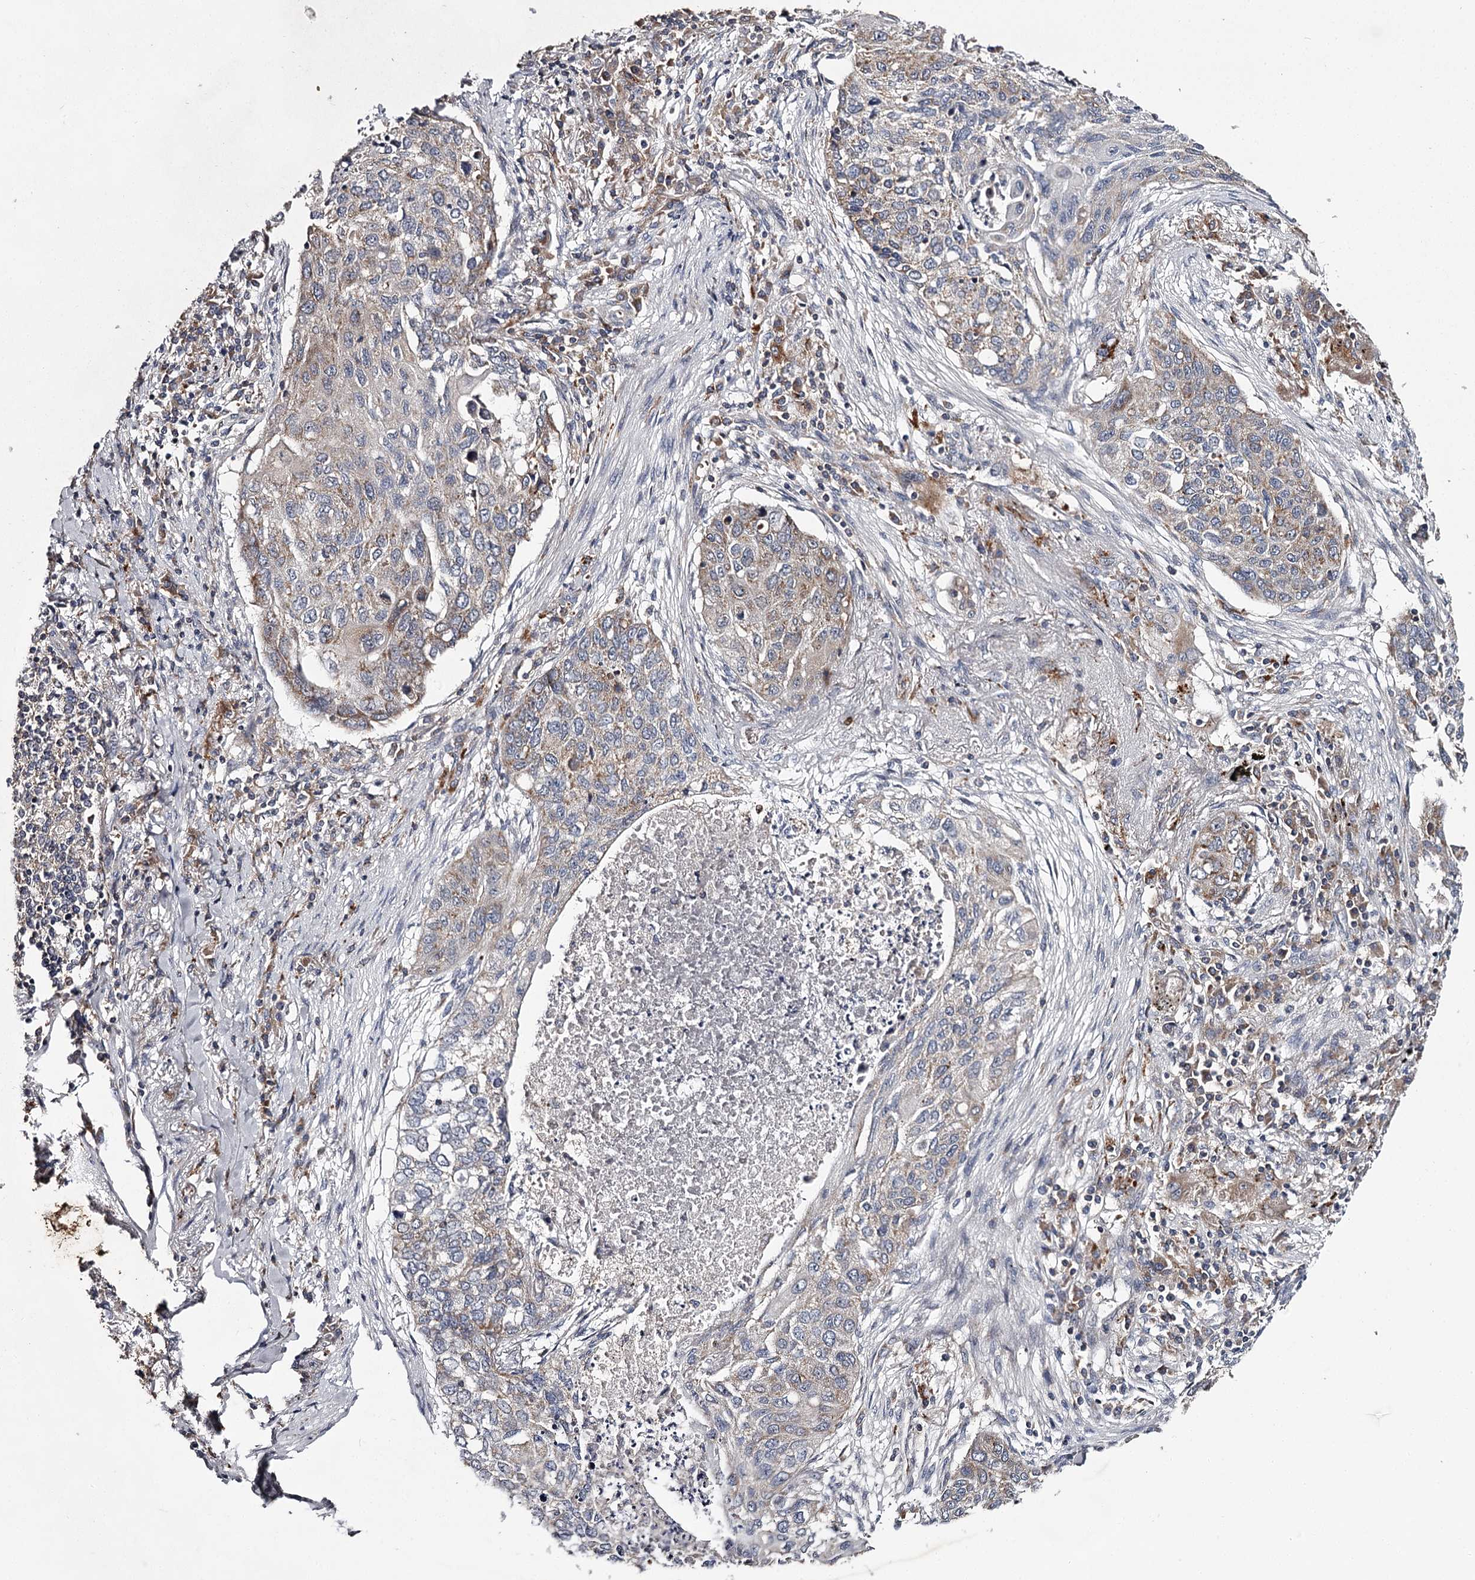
{"staining": {"intensity": "weak", "quantity": "<25%", "location": "cytoplasmic/membranous"}, "tissue": "lung cancer", "cell_type": "Tumor cells", "image_type": "cancer", "snomed": [{"axis": "morphology", "description": "Squamous cell carcinoma, NOS"}, {"axis": "topography", "description": "Lung"}], "caption": "Protein analysis of squamous cell carcinoma (lung) shows no significant expression in tumor cells. (Brightfield microscopy of DAB immunohistochemistry at high magnification).", "gene": "RASSF6", "patient": {"sex": "female", "age": 63}}